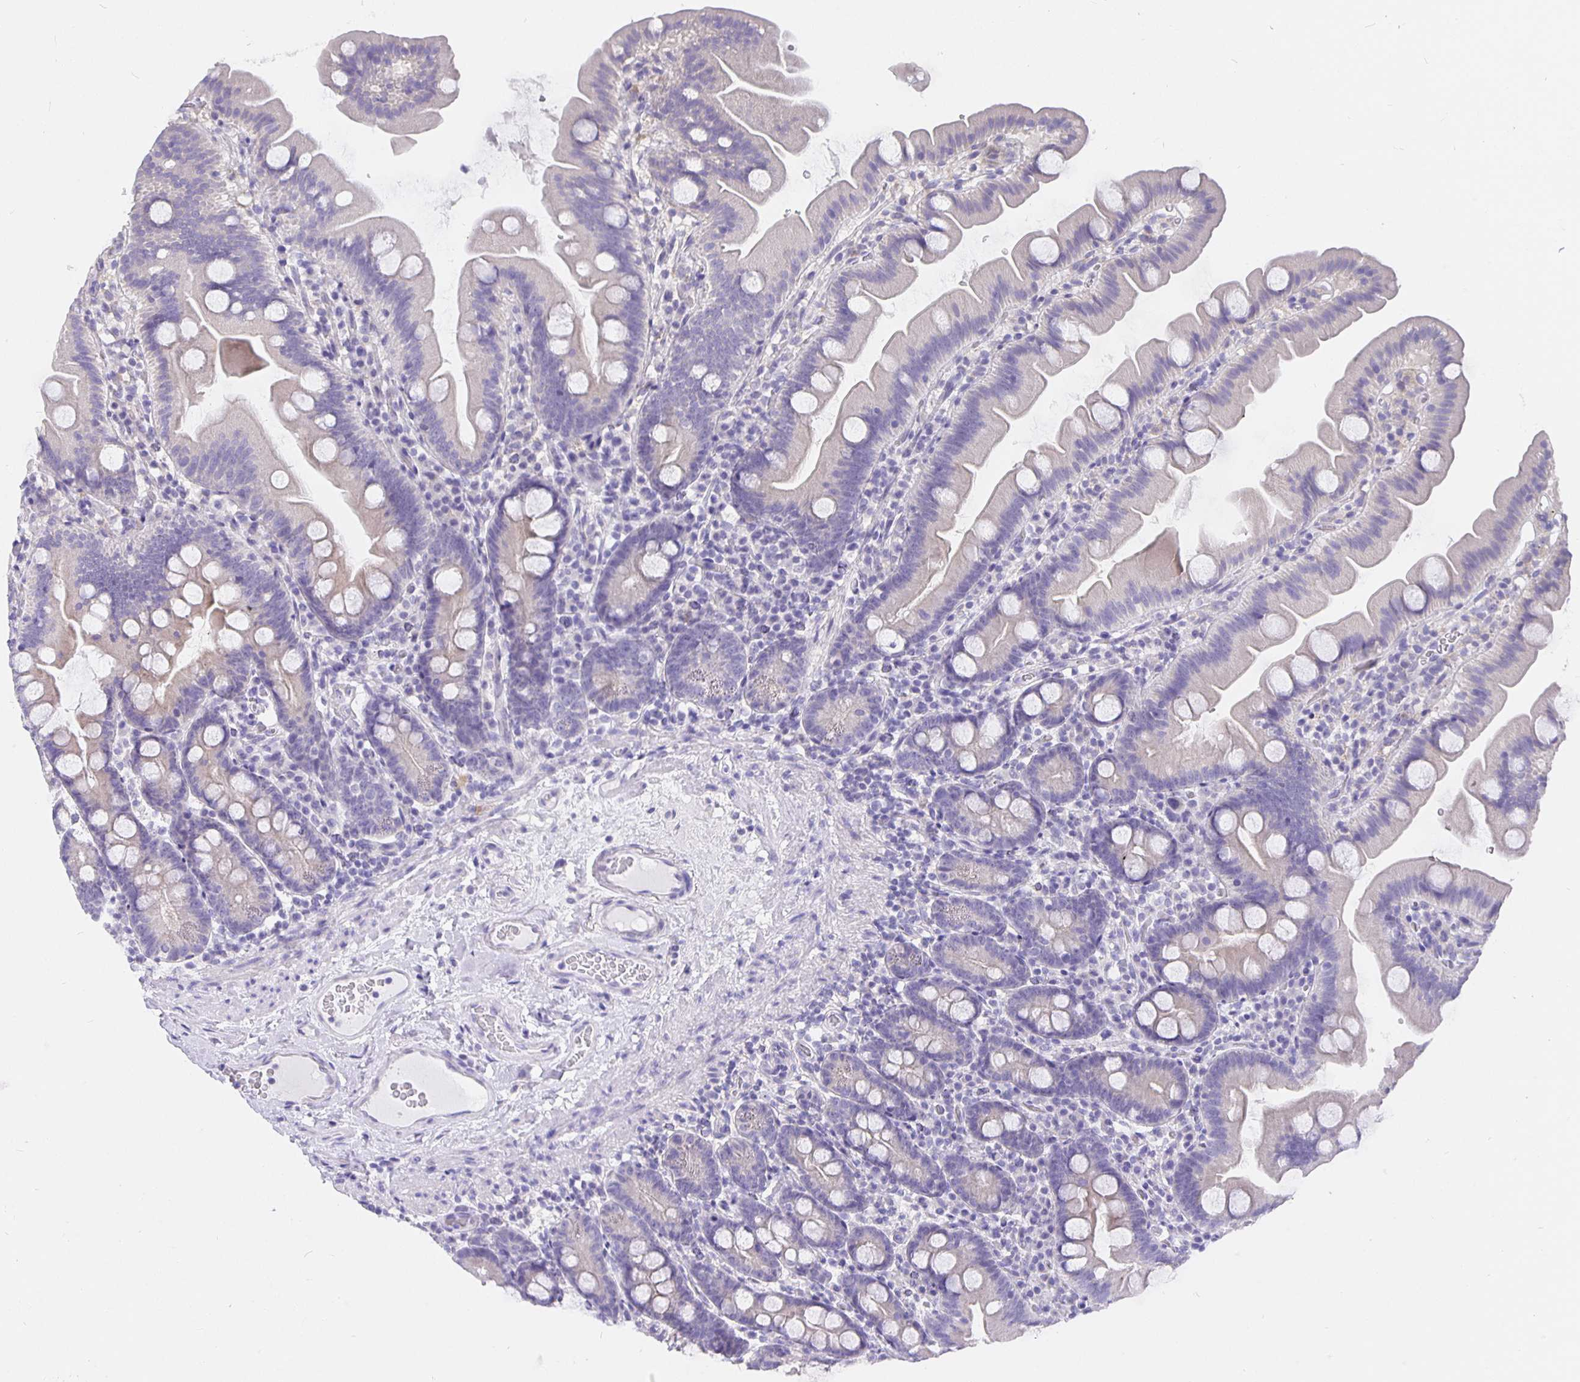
{"staining": {"intensity": "weak", "quantity": "25%-75%", "location": "cytoplasmic/membranous"}, "tissue": "small intestine", "cell_type": "Glandular cells", "image_type": "normal", "snomed": [{"axis": "morphology", "description": "Normal tissue, NOS"}, {"axis": "topography", "description": "Small intestine"}], "caption": "Normal small intestine reveals weak cytoplasmic/membranous positivity in approximately 25%-75% of glandular cells, visualized by immunohistochemistry.", "gene": "CFAP74", "patient": {"sex": "female", "age": 68}}